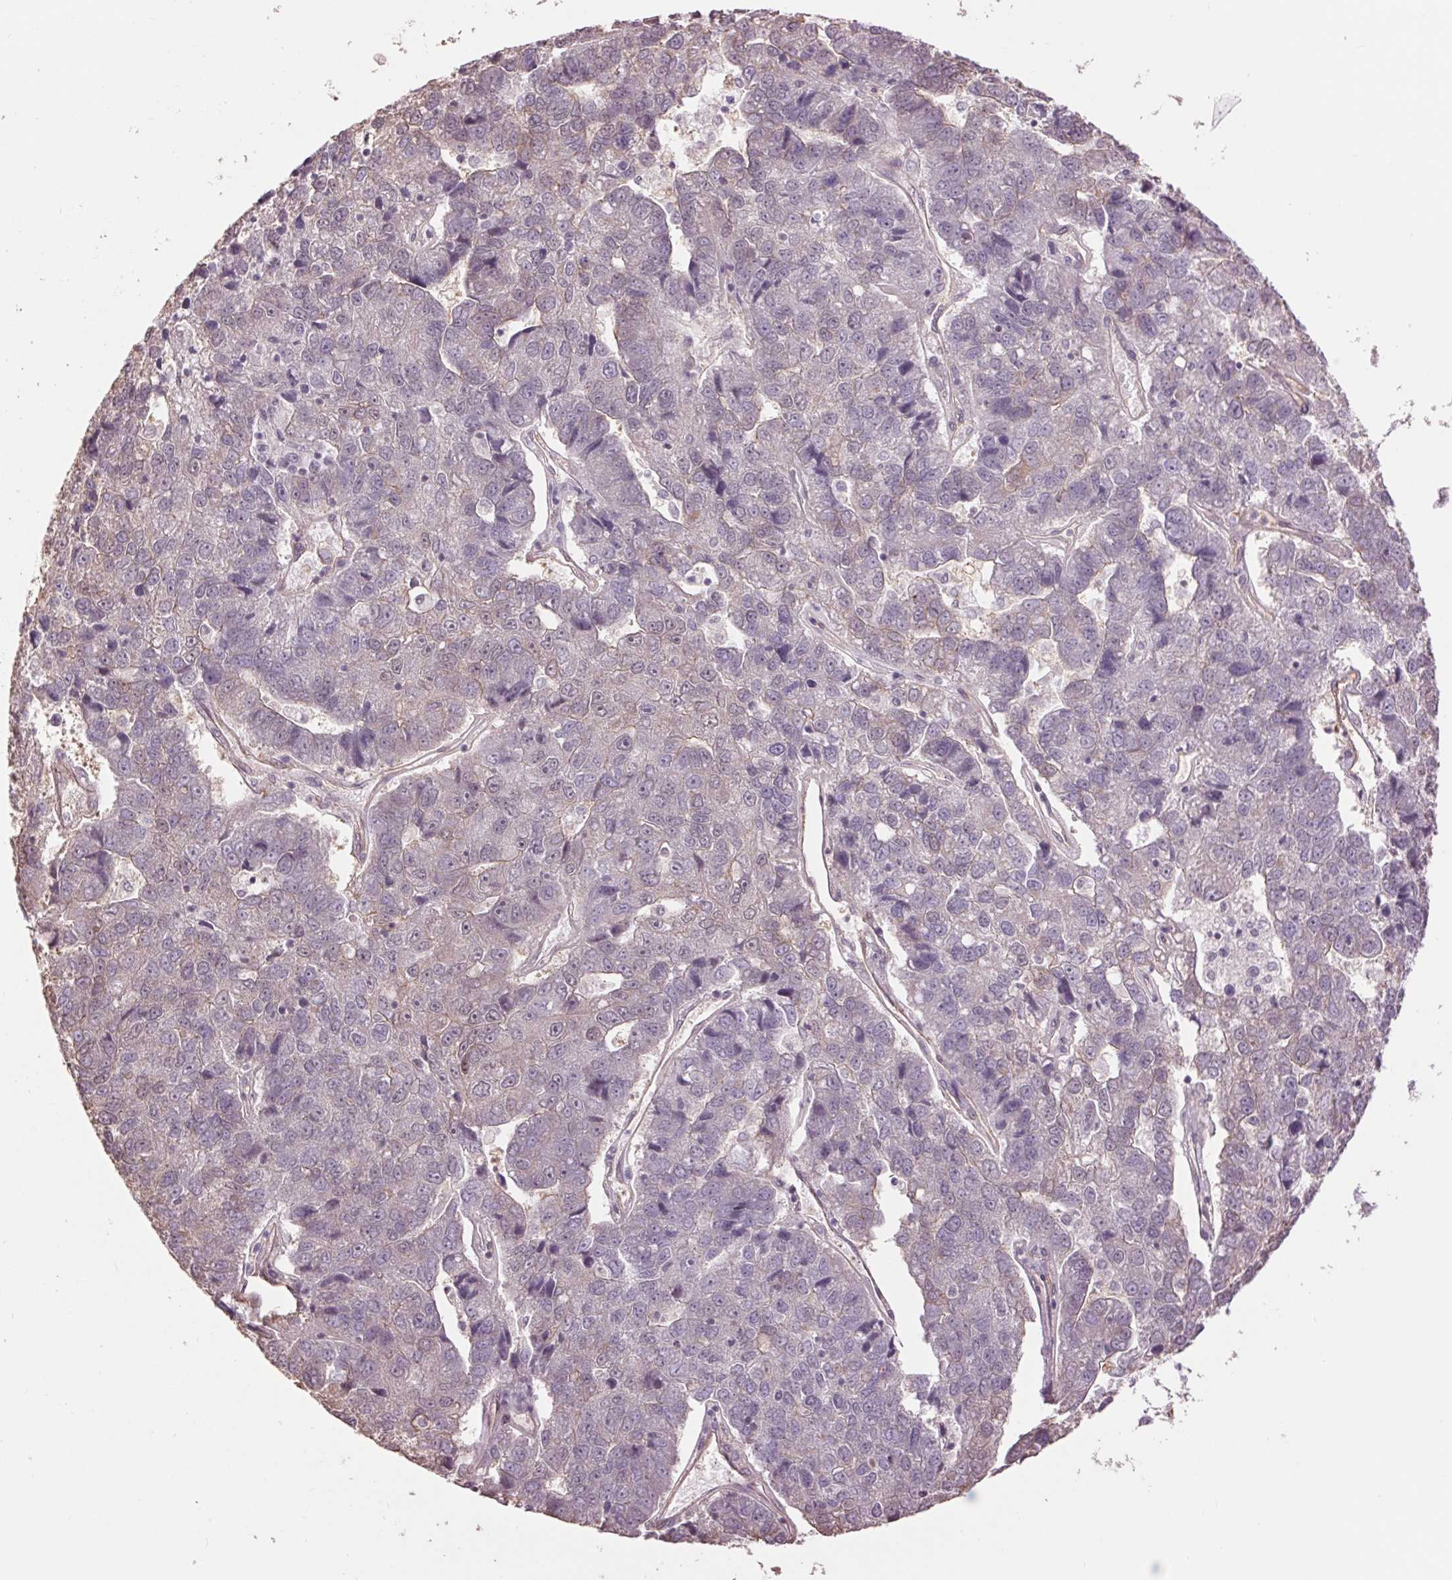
{"staining": {"intensity": "negative", "quantity": "none", "location": "none"}, "tissue": "pancreatic cancer", "cell_type": "Tumor cells", "image_type": "cancer", "snomed": [{"axis": "morphology", "description": "Adenocarcinoma, NOS"}, {"axis": "topography", "description": "Pancreas"}], "caption": "This is an IHC photomicrograph of human adenocarcinoma (pancreatic). There is no positivity in tumor cells.", "gene": "PALM", "patient": {"sex": "female", "age": 61}}